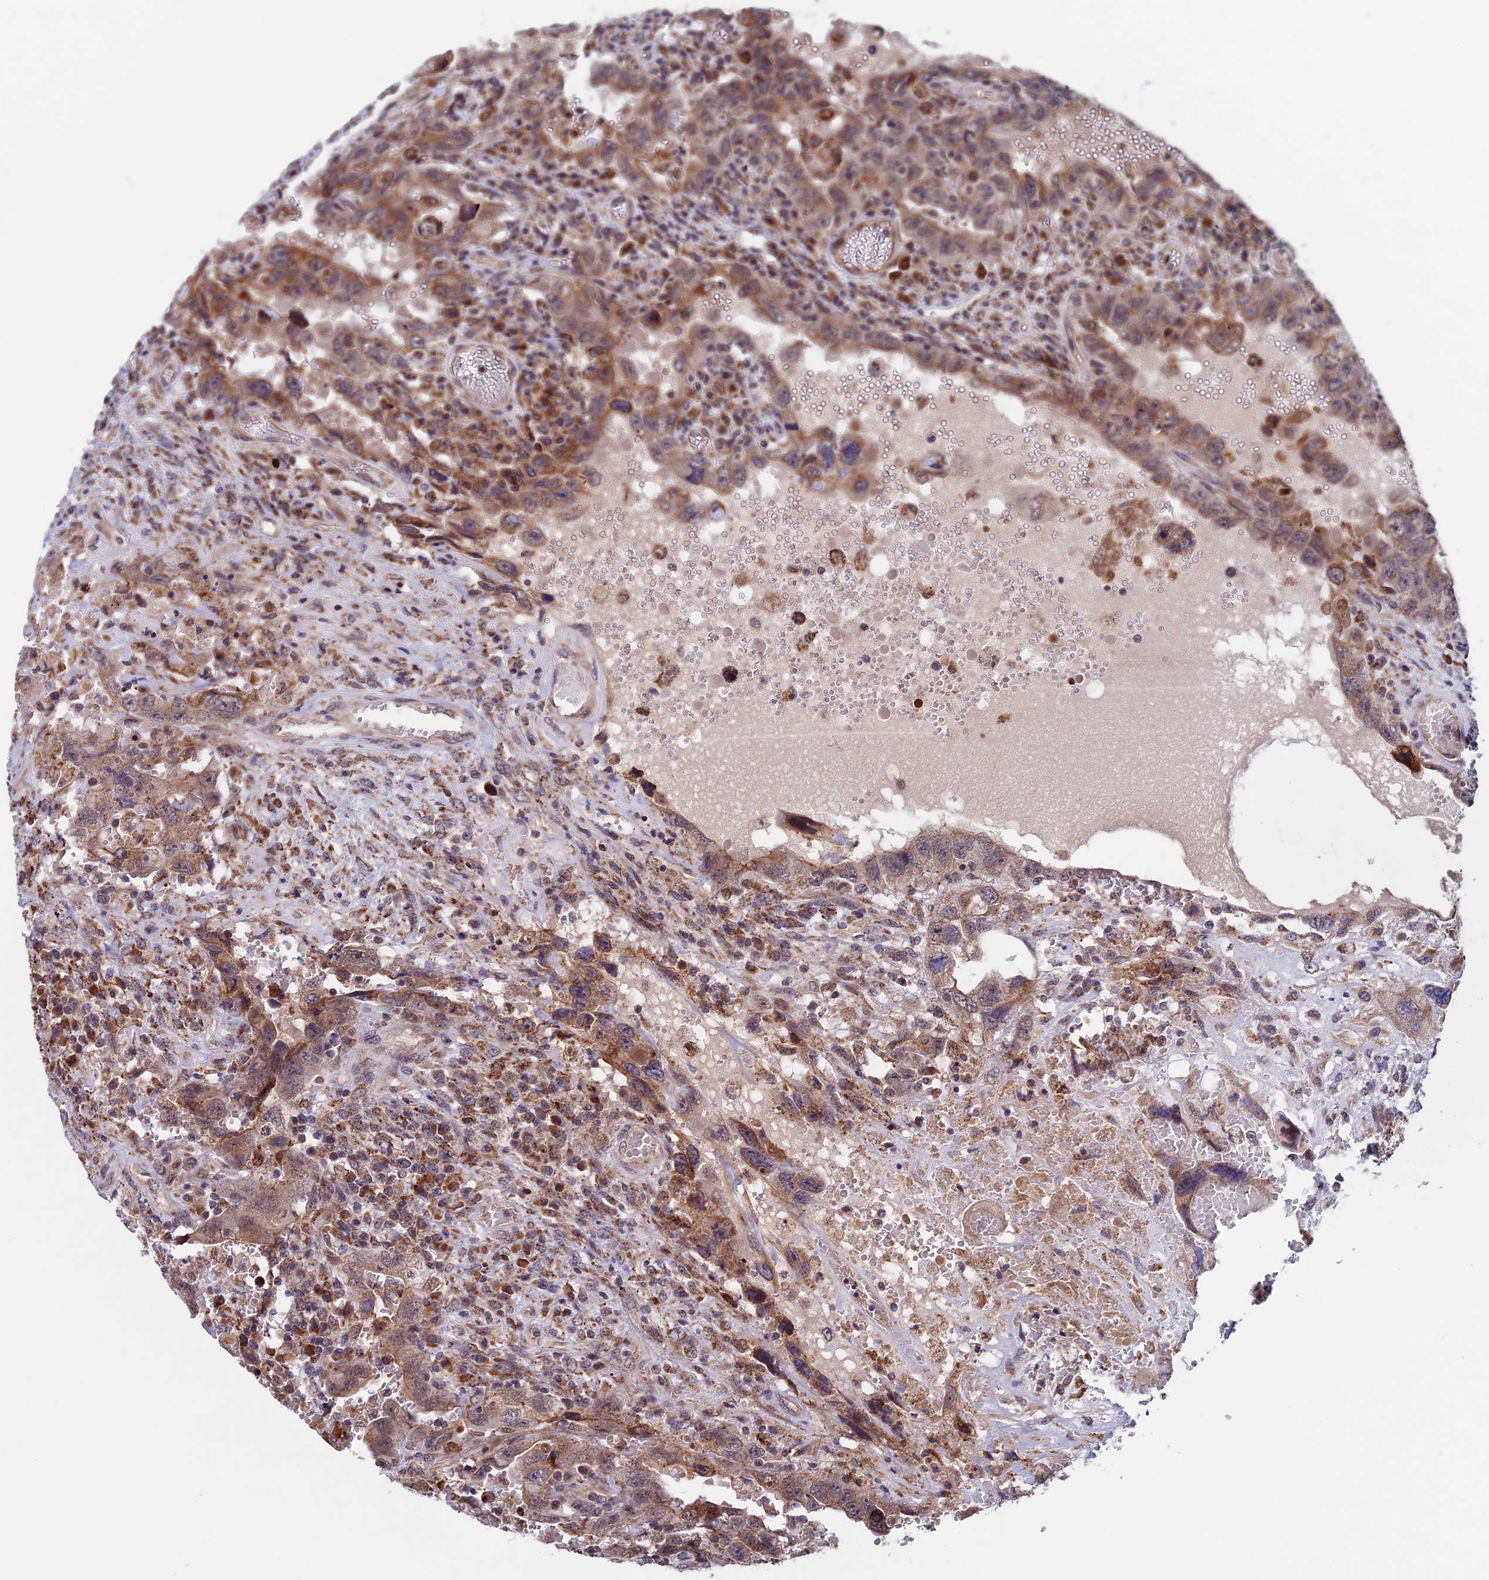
{"staining": {"intensity": "moderate", "quantity": ">75%", "location": "cytoplasmic/membranous"}, "tissue": "testis cancer", "cell_type": "Tumor cells", "image_type": "cancer", "snomed": [{"axis": "morphology", "description": "Carcinoma, Embryonal, NOS"}, {"axis": "topography", "description": "Testis"}], "caption": "Testis embryonal carcinoma tissue shows moderate cytoplasmic/membranous staining in approximately >75% of tumor cells", "gene": "RNF17", "patient": {"sex": "male", "age": 26}}